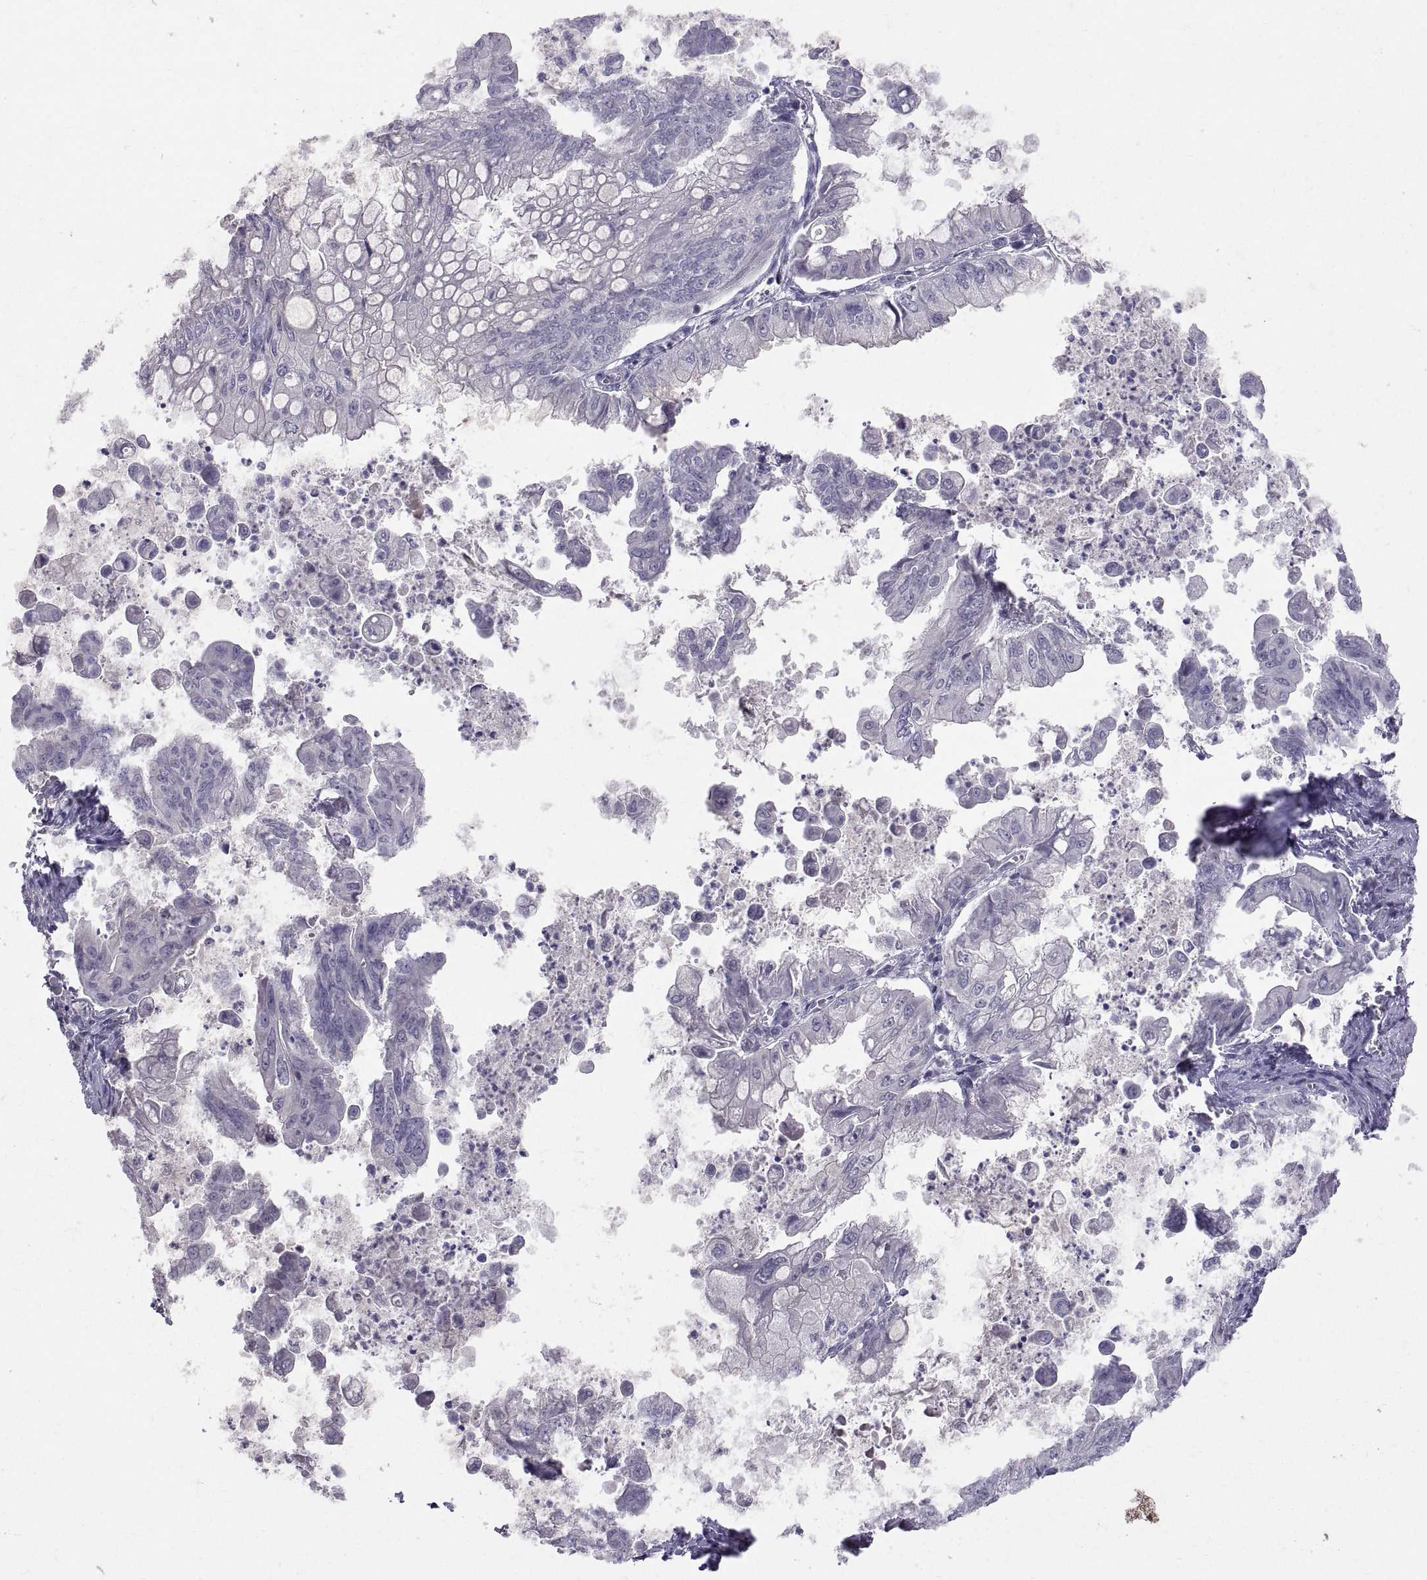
{"staining": {"intensity": "negative", "quantity": "none", "location": "none"}, "tissue": "stomach cancer", "cell_type": "Tumor cells", "image_type": "cancer", "snomed": [{"axis": "morphology", "description": "Adenocarcinoma, NOS"}, {"axis": "topography", "description": "Stomach, upper"}], "caption": "Micrograph shows no significant protein staining in tumor cells of adenocarcinoma (stomach).", "gene": "PTN", "patient": {"sex": "male", "age": 80}}